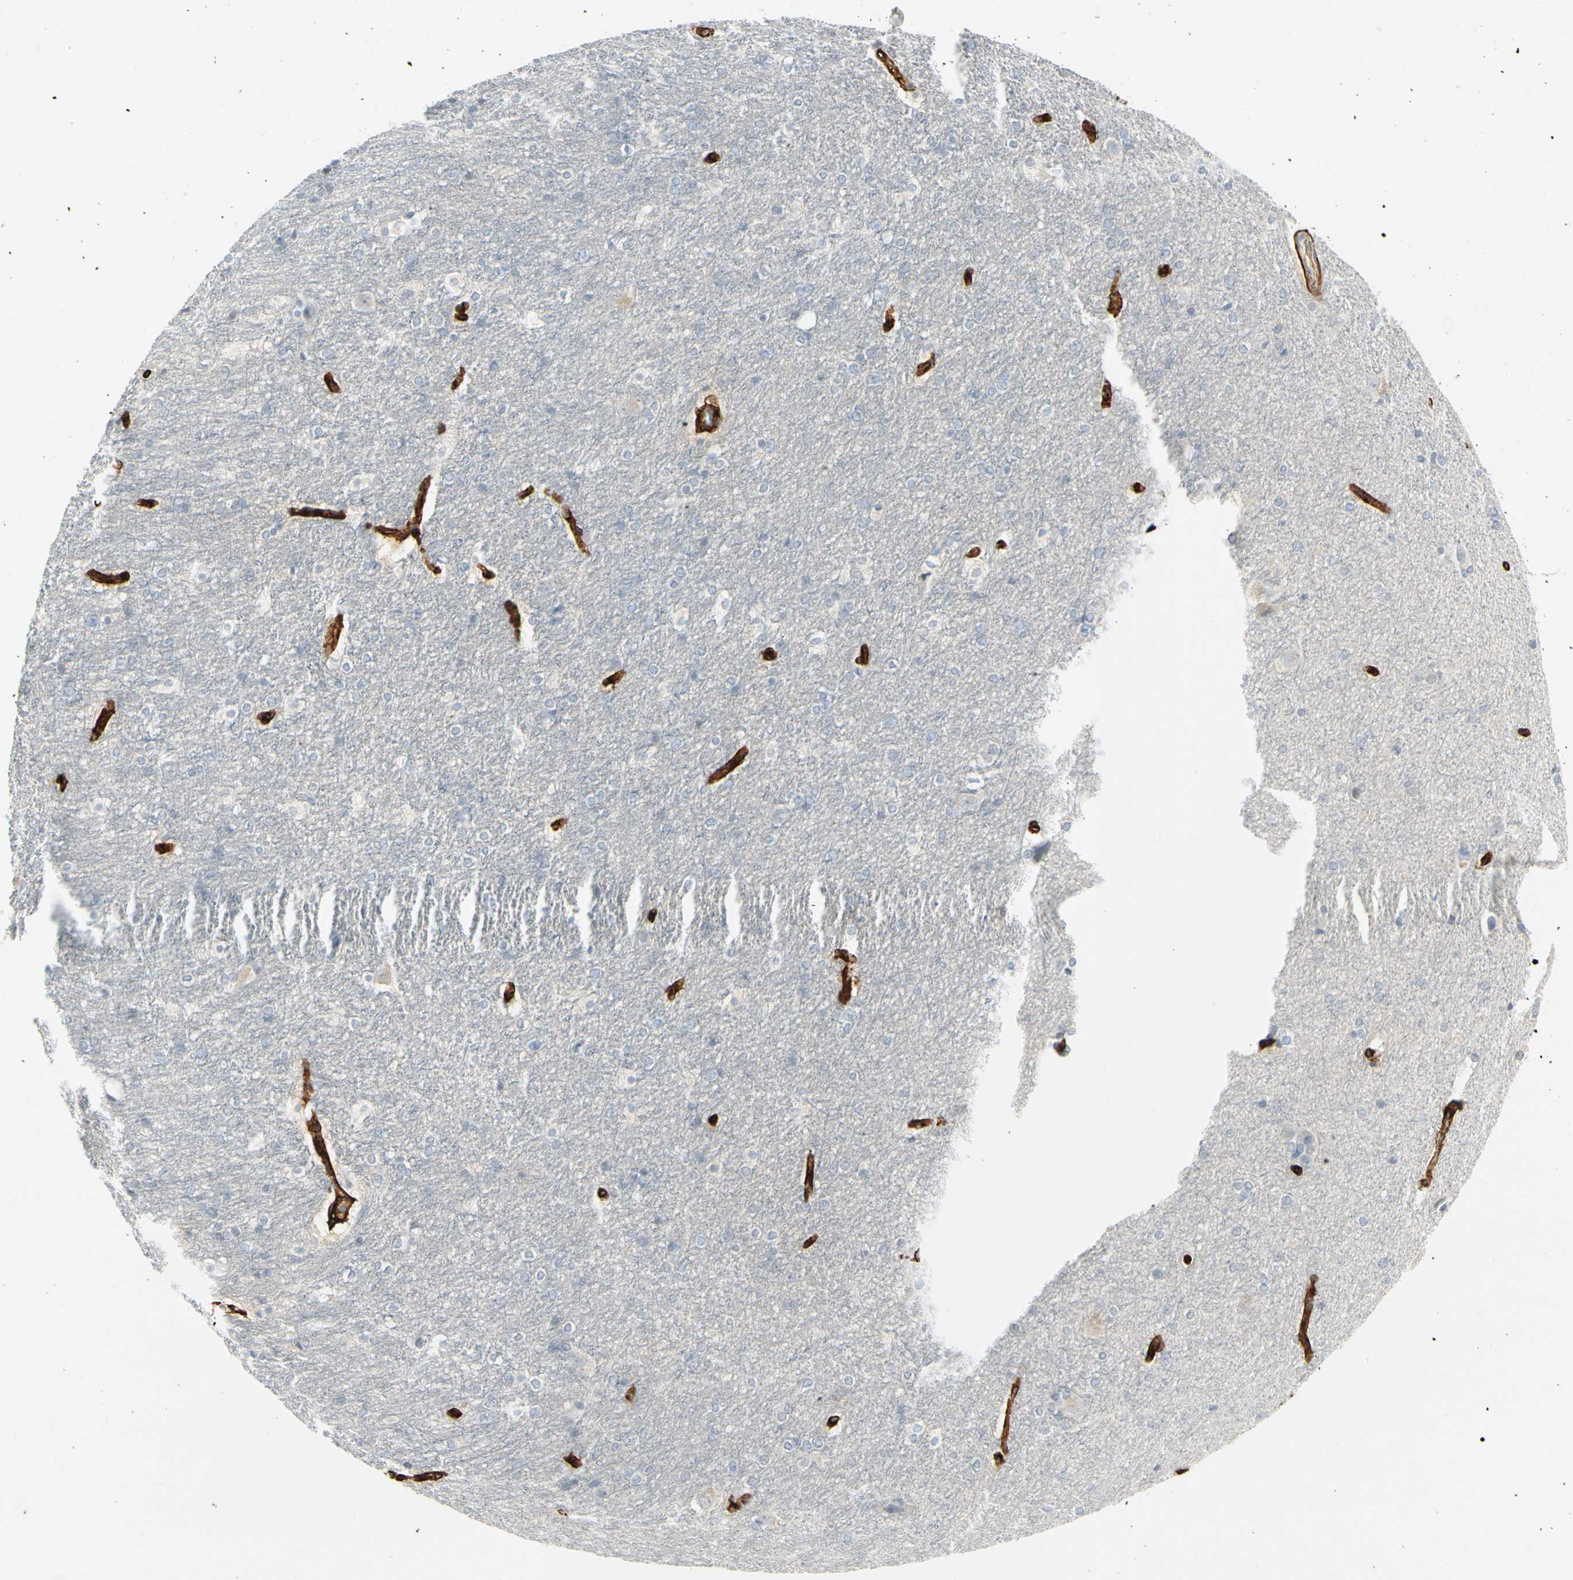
{"staining": {"intensity": "negative", "quantity": "none", "location": "none"}, "tissue": "hippocampus", "cell_type": "Glial cells", "image_type": "normal", "snomed": [{"axis": "morphology", "description": "Normal tissue, NOS"}, {"axis": "topography", "description": "Hippocampus"}], "caption": "The immunohistochemistry photomicrograph has no significant expression in glial cells of hippocampus.", "gene": "GGT5", "patient": {"sex": "female", "age": 19}}